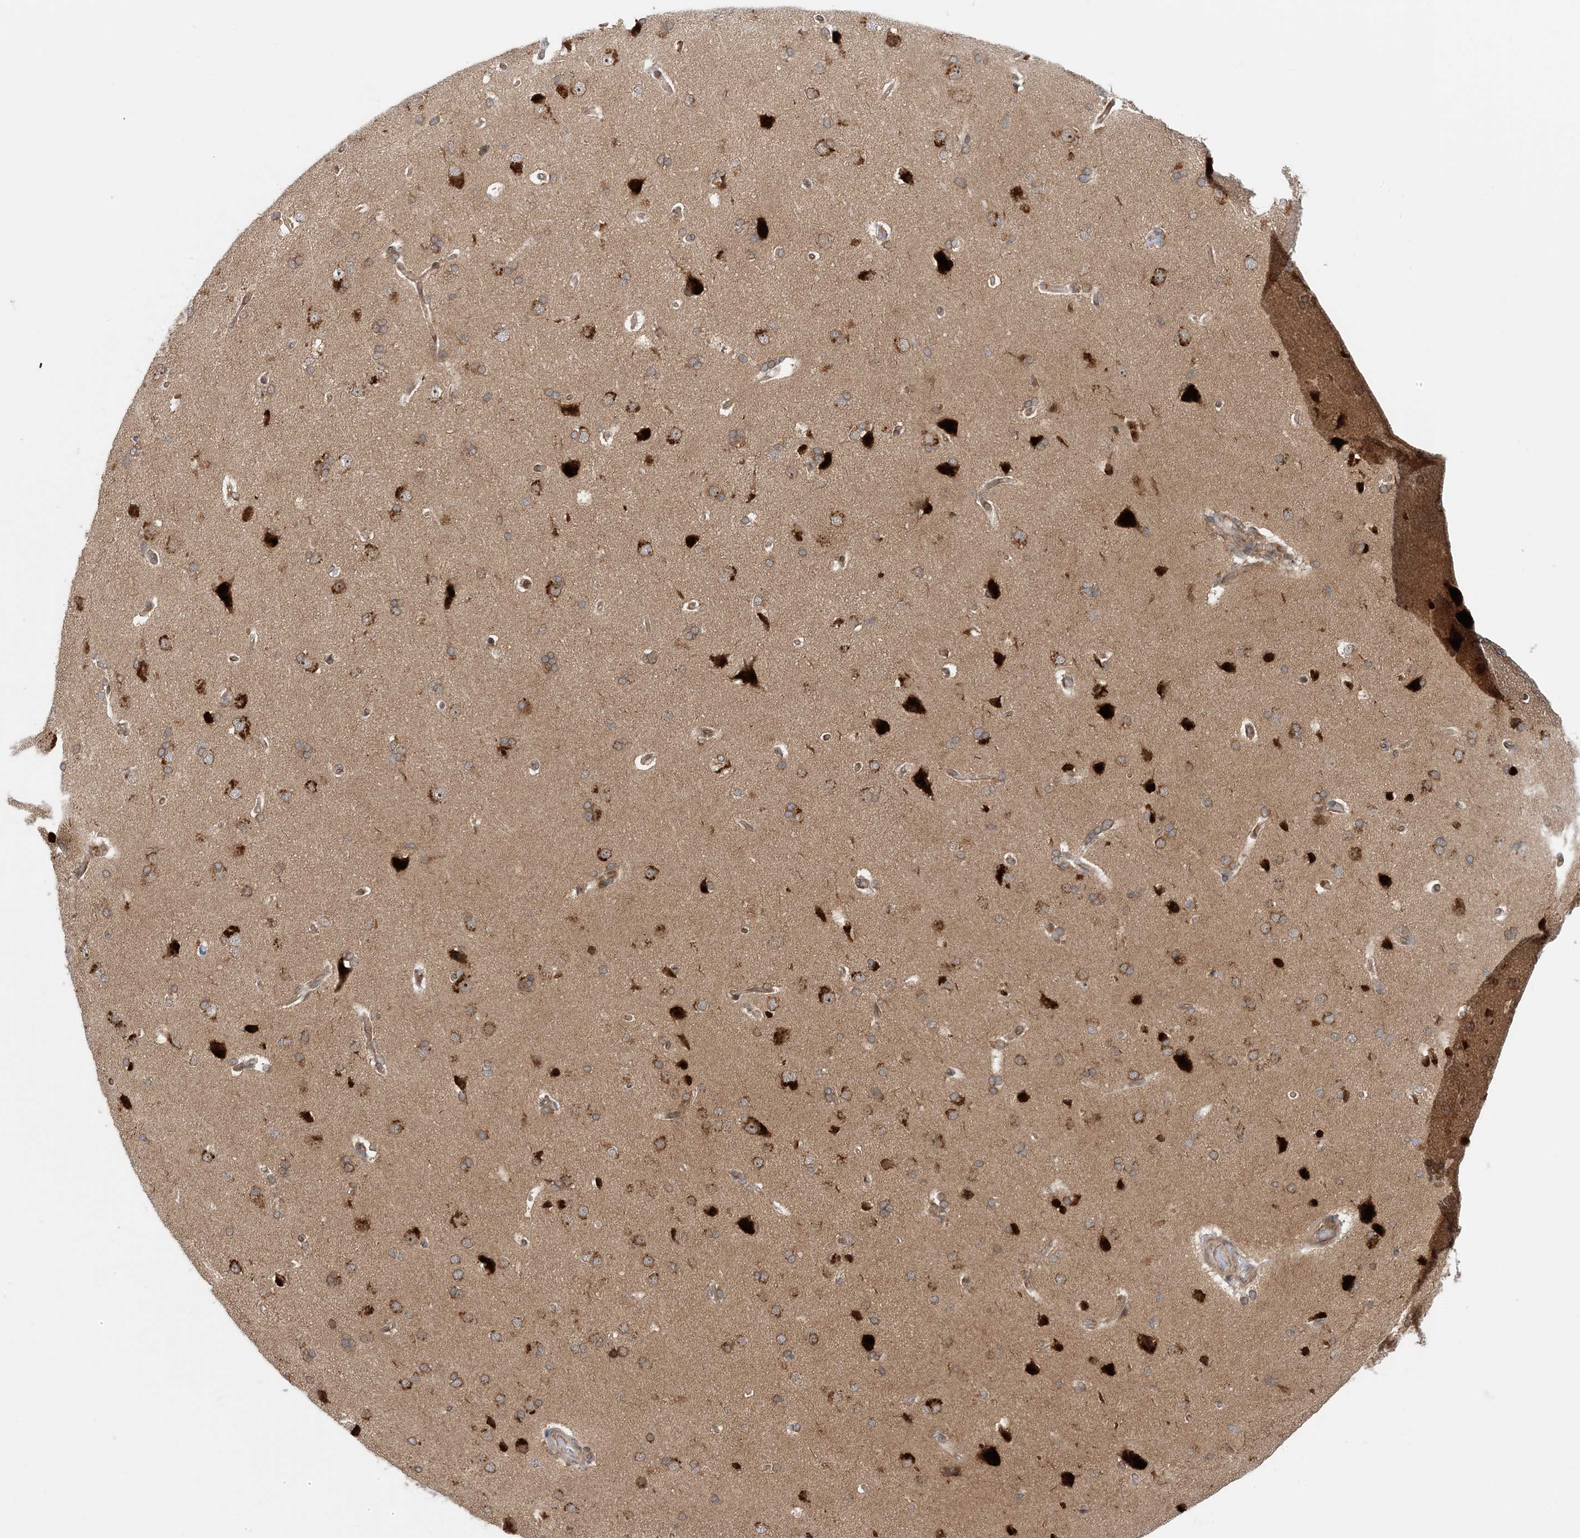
{"staining": {"intensity": "moderate", "quantity": ">75%", "location": "cytoplasmic/membranous"}, "tissue": "cerebral cortex", "cell_type": "Endothelial cells", "image_type": "normal", "snomed": [{"axis": "morphology", "description": "Normal tissue, NOS"}, {"axis": "topography", "description": "Cerebral cortex"}], "caption": "This is an image of immunohistochemistry (IHC) staining of benign cerebral cortex, which shows moderate expression in the cytoplasmic/membranous of endothelial cells.", "gene": "ATP13A2", "patient": {"sex": "male", "age": 62}}